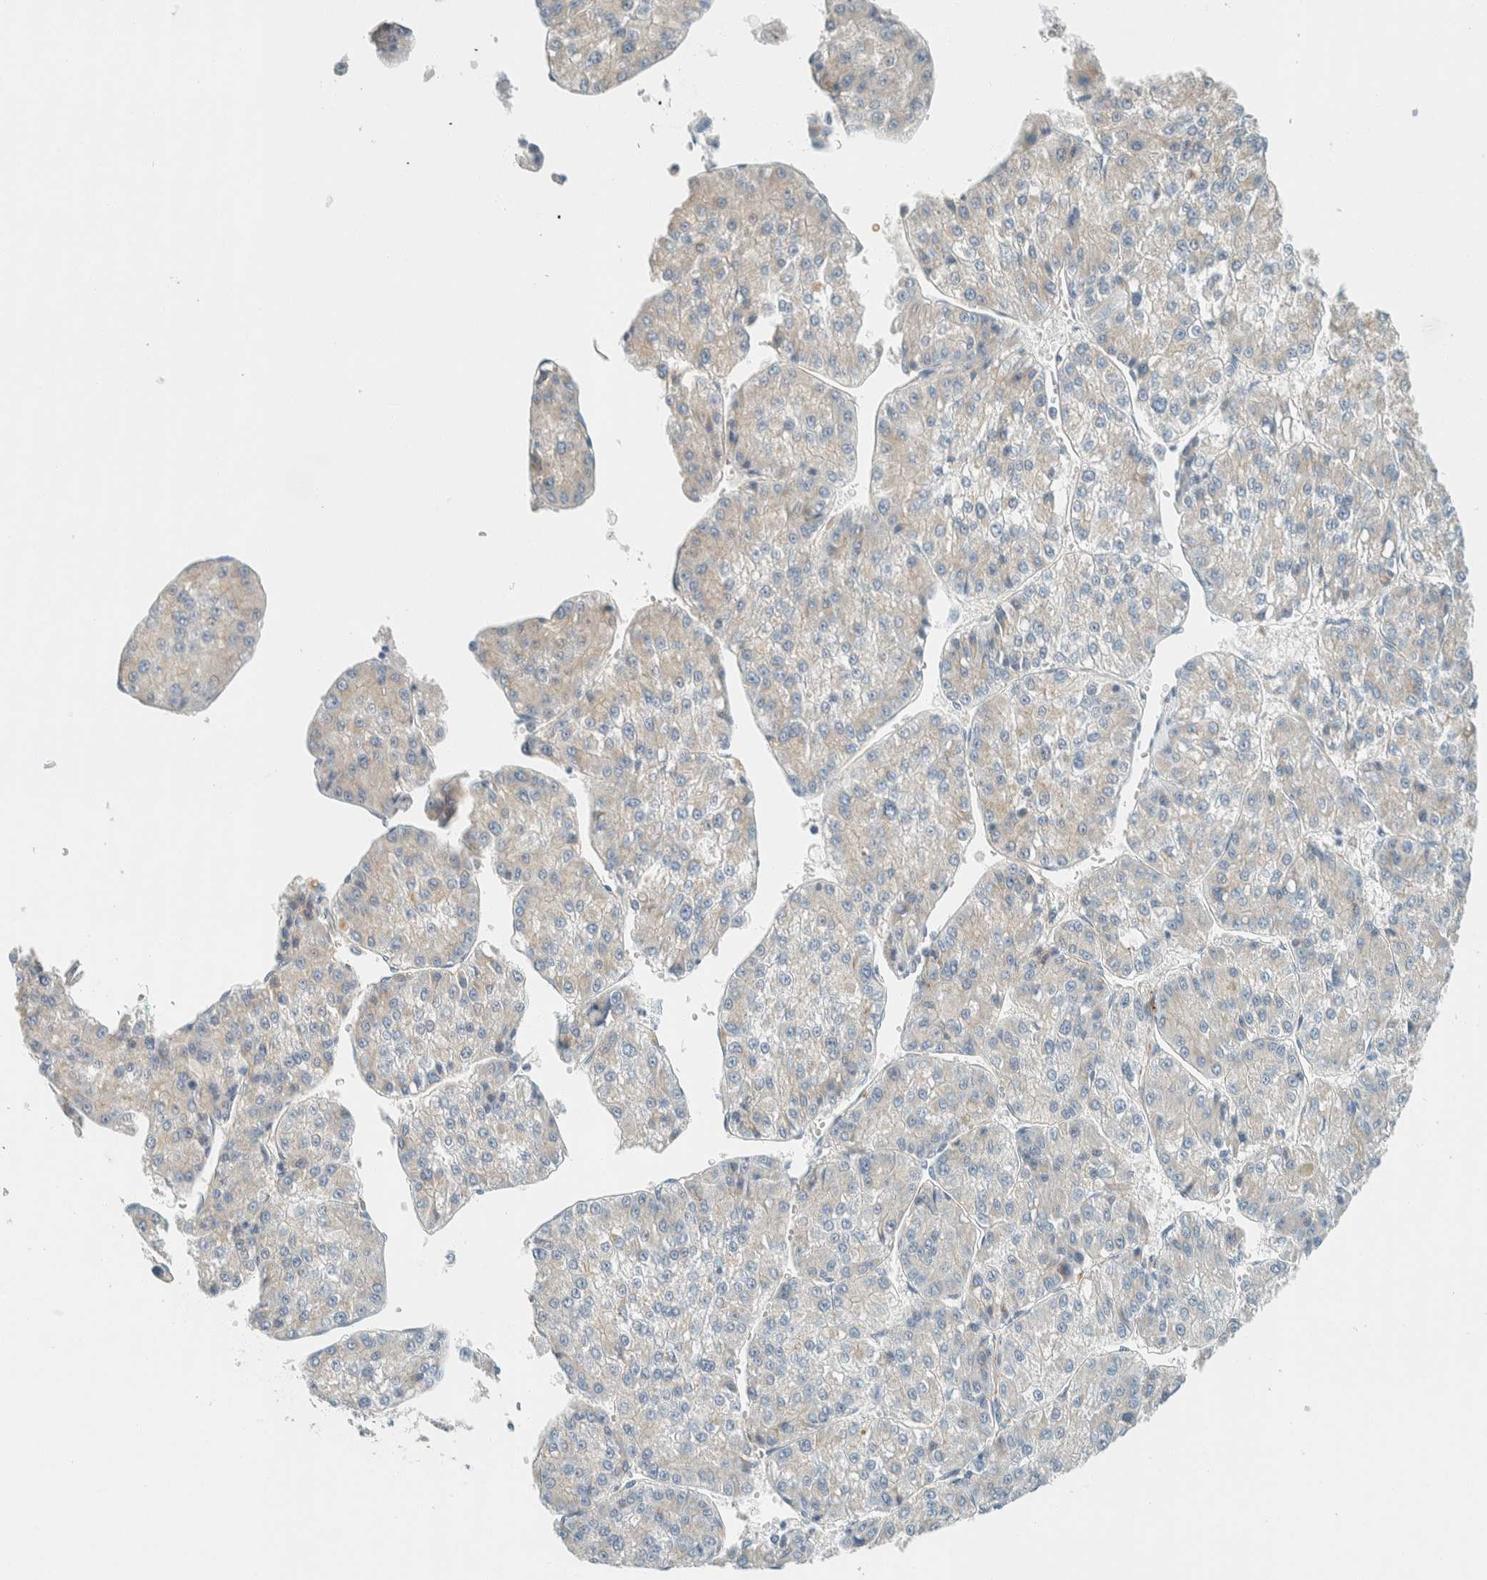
{"staining": {"intensity": "weak", "quantity": "<25%", "location": "cytoplasmic/membranous"}, "tissue": "liver cancer", "cell_type": "Tumor cells", "image_type": "cancer", "snomed": [{"axis": "morphology", "description": "Carcinoma, Hepatocellular, NOS"}, {"axis": "topography", "description": "Liver"}], "caption": "Tumor cells show no significant protein staining in liver cancer (hepatocellular carcinoma).", "gene": "SLFN12", "patient": {"sex": "female", "age": 73}}